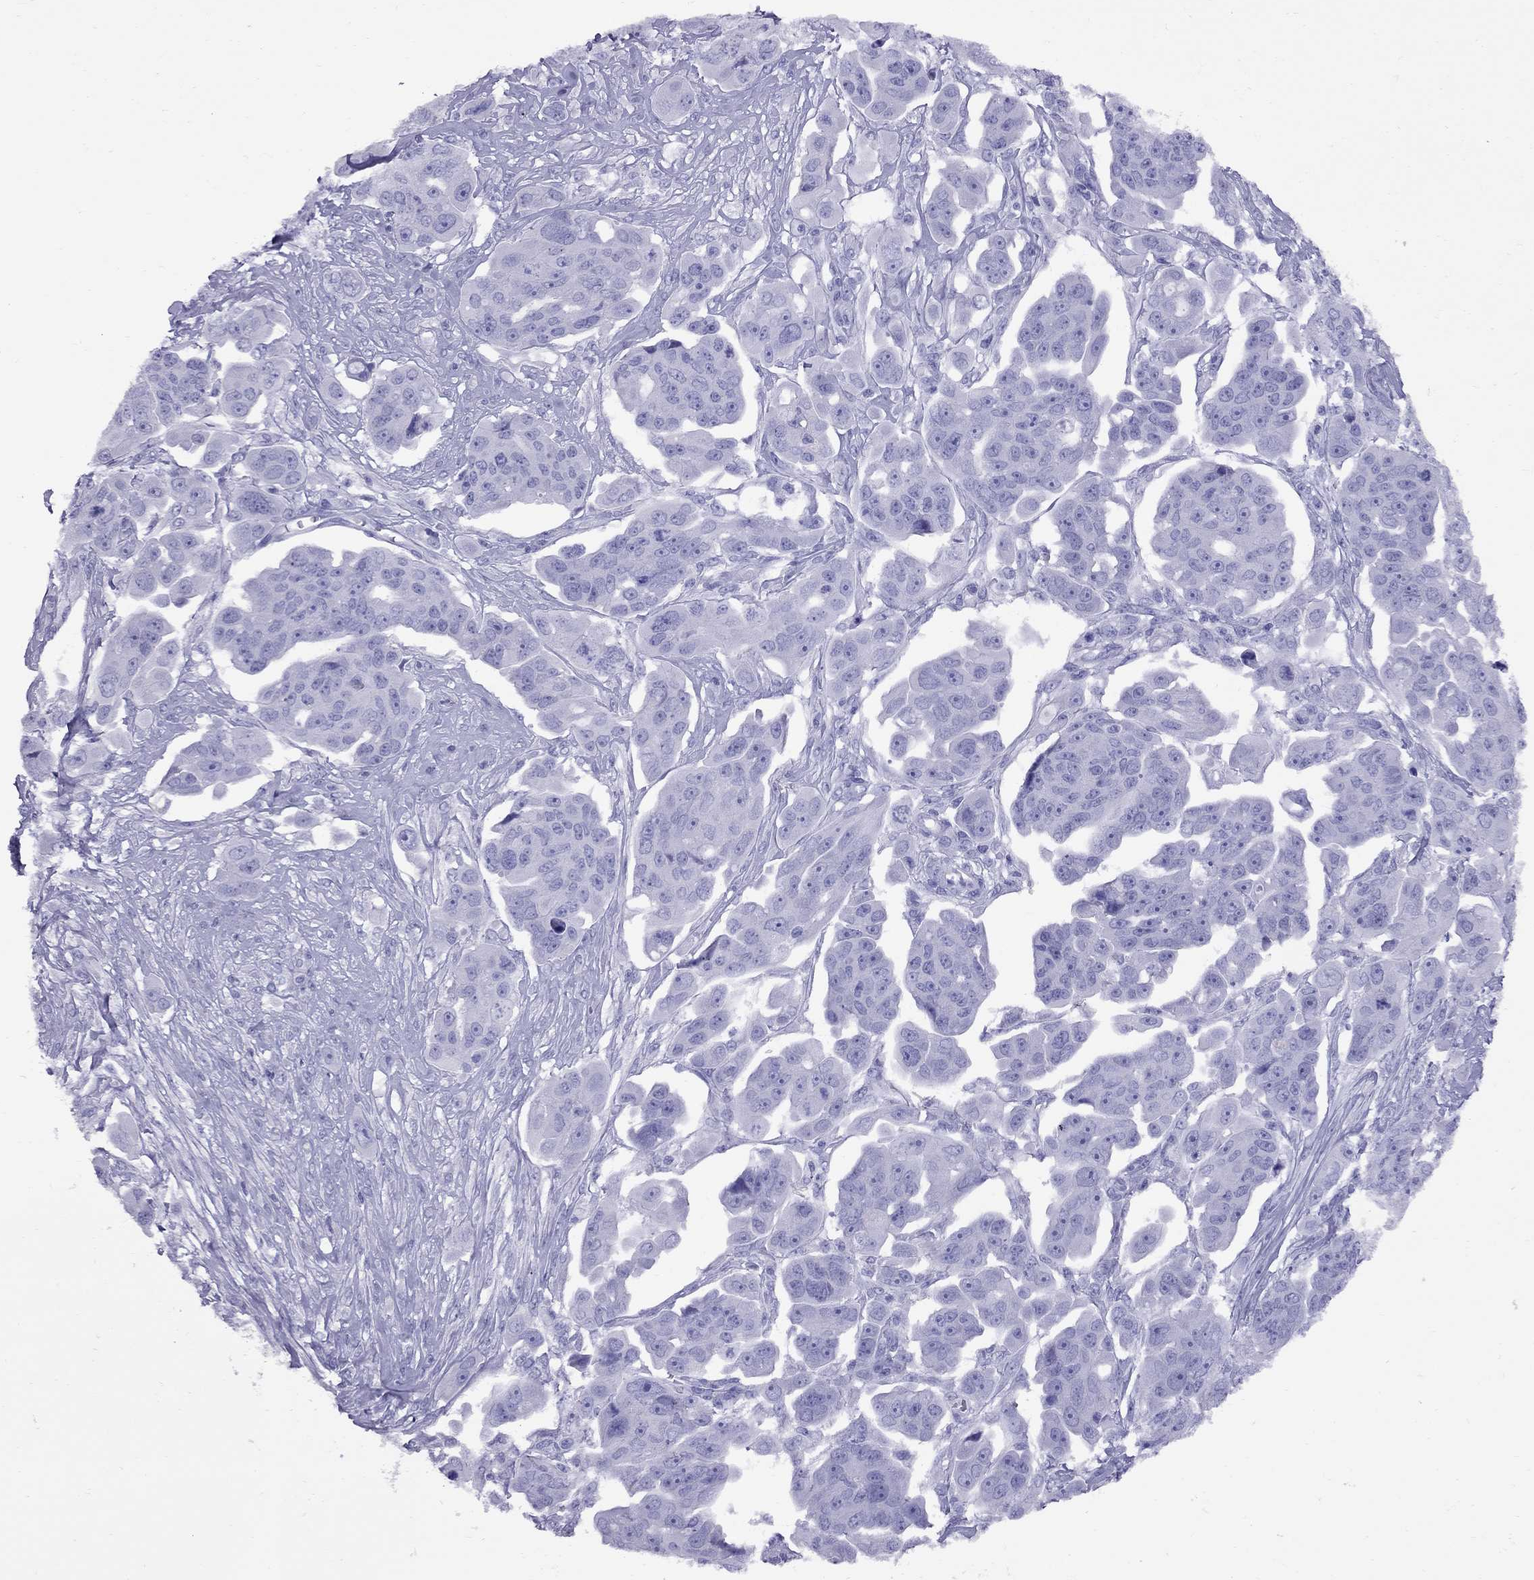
{"staining": {"intensity": "negative", "quantity": "none", "location": "none"}, "tissue": "ovarian cancer", "cell_type": "Tumor cells", "image_type": "cancer", "snomed": [{"axis": "morphology", "description": "Carcinoma, endometroid"}, {"axis": "topography", "description": "Ovary"}], "caption": "Tumor cells are negative for protein expression in human endometroid carcinoma (ovarian).", "gene": "AVPR1B", "patient": {"sex": "female", "age": 70}}